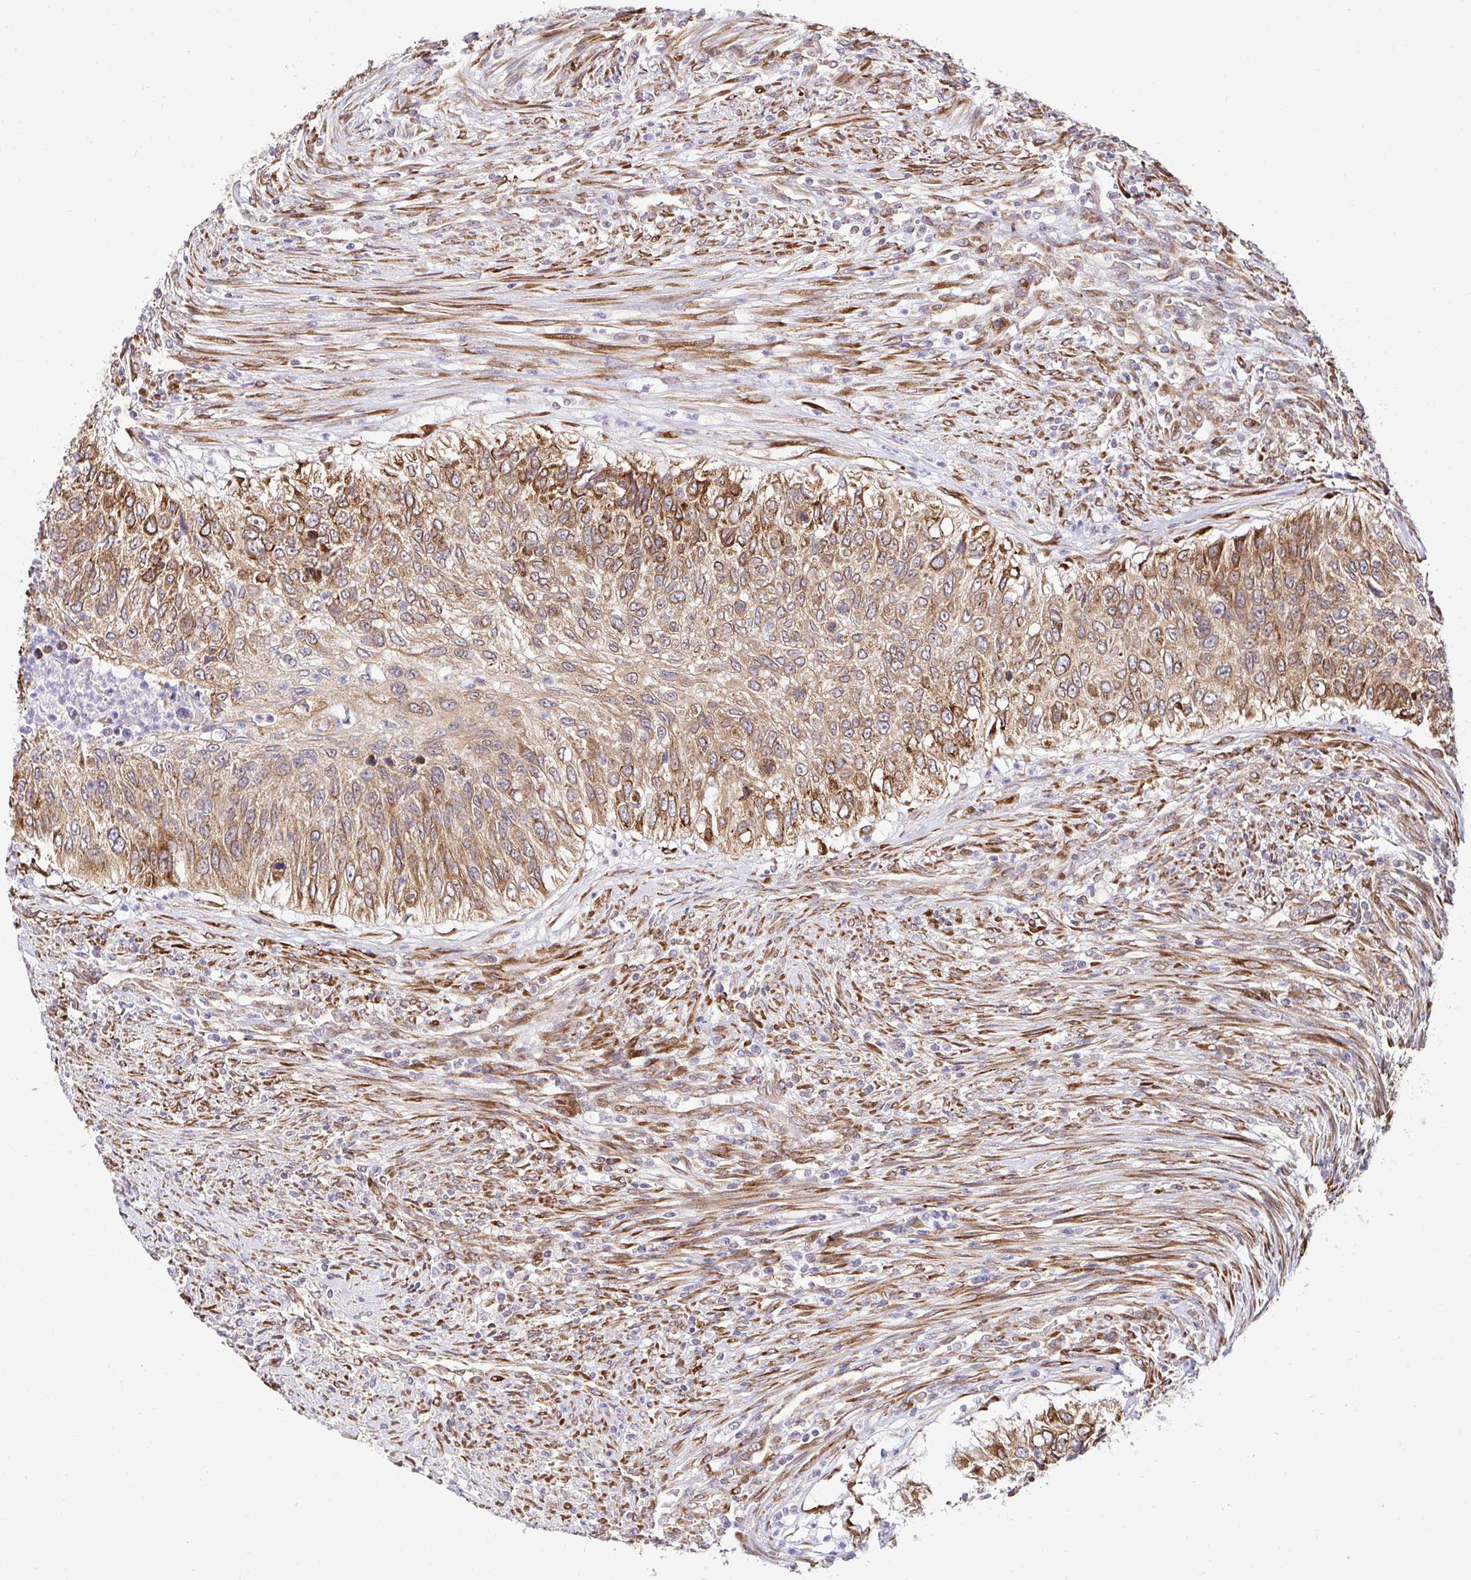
{"staining": {"intensity": "moderate", "quantity": ">75%", "location": "cytoplasmic/membranous"}, "tissue": "urothelial cancer", "cell_type": "Tumor cells", "image_type": "cancer", "snomed": [{"axis": "morphology", "description": "Urothelial carcinoma, High grade"}, {"axis": "topography", "description": "Urinary bladder"}], "caption": "IHC of urothelial cancer reveals medium levels of moderate cytoplasmic/membranous positivity in approximately >75% of tumor cells.", "gene": "HPS1", "patient": {"sex": "female", "age": 60}}